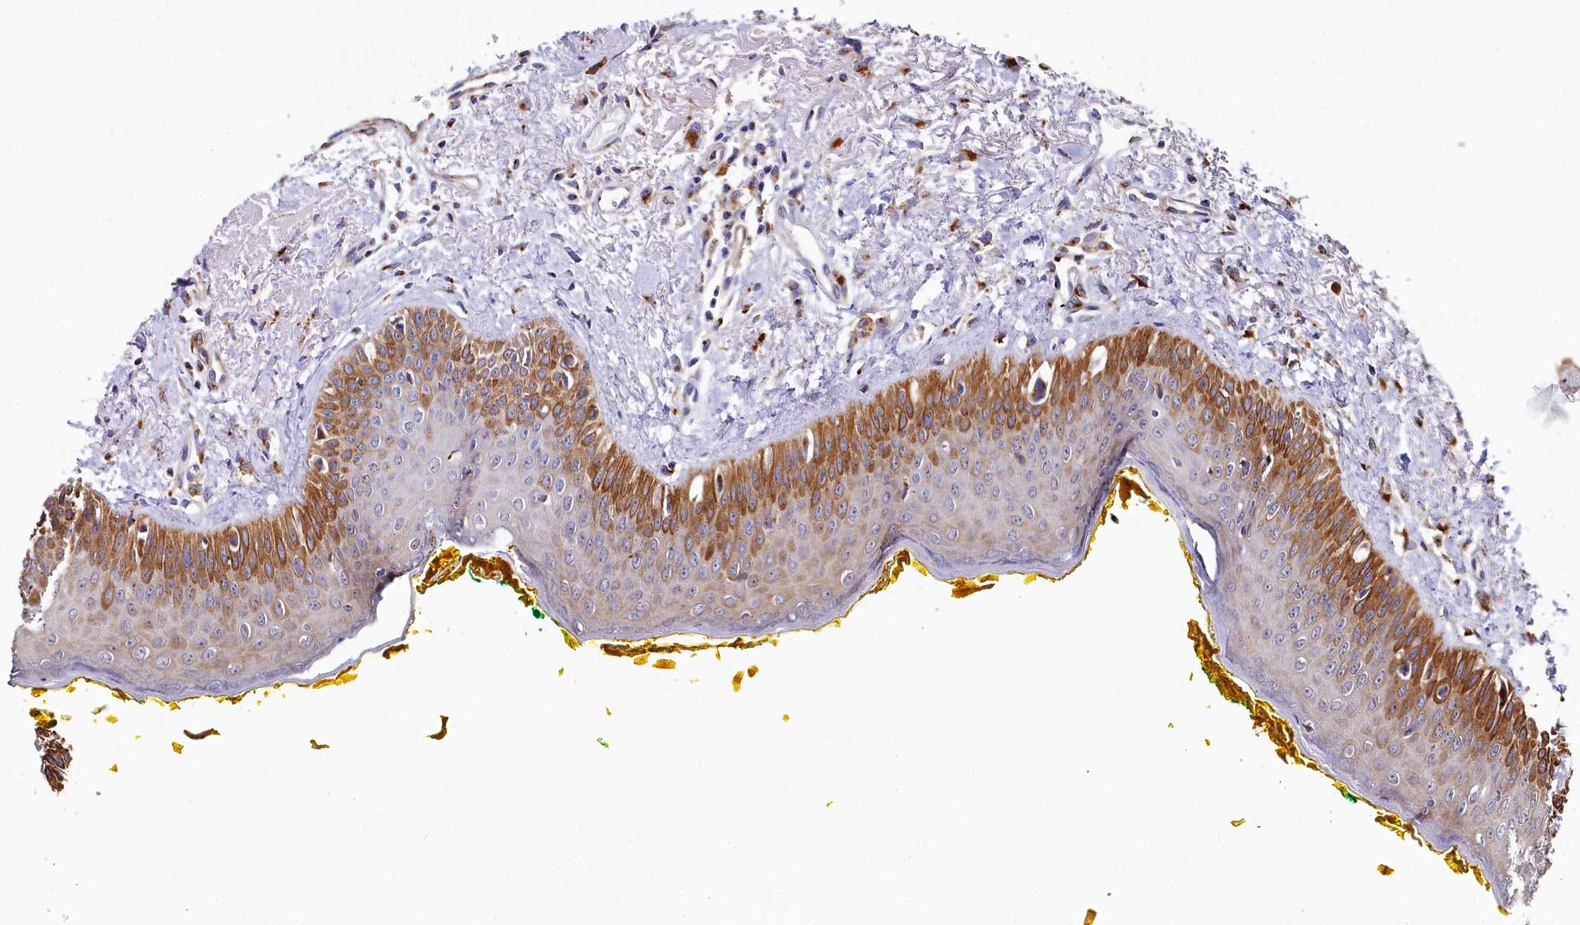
{"staining": {"intensity": "moderate", "quantity": "25%-75%", "location": "cytoplasmic/membranous"}, "tissue": "oral mucosa", "cell_type": "Squamous epithelial cells", "image_type": "normal", "snomed": [{"axis": "morphology", "description": "Normal tissue, NOS"}, {"axis": "topography", "description": "Oral tissue"}], "caption": "Immunohistochemical staining of benign oral mucosa shows moderate cytoplasmic/membranous protein staining in about 25%-75% of squamous epithelial cells. (brown staining indicates protein expression, while blue staining denotes nuclei).", "gene": "BET1L", "patient": {"sex": "female", "age": 70}}